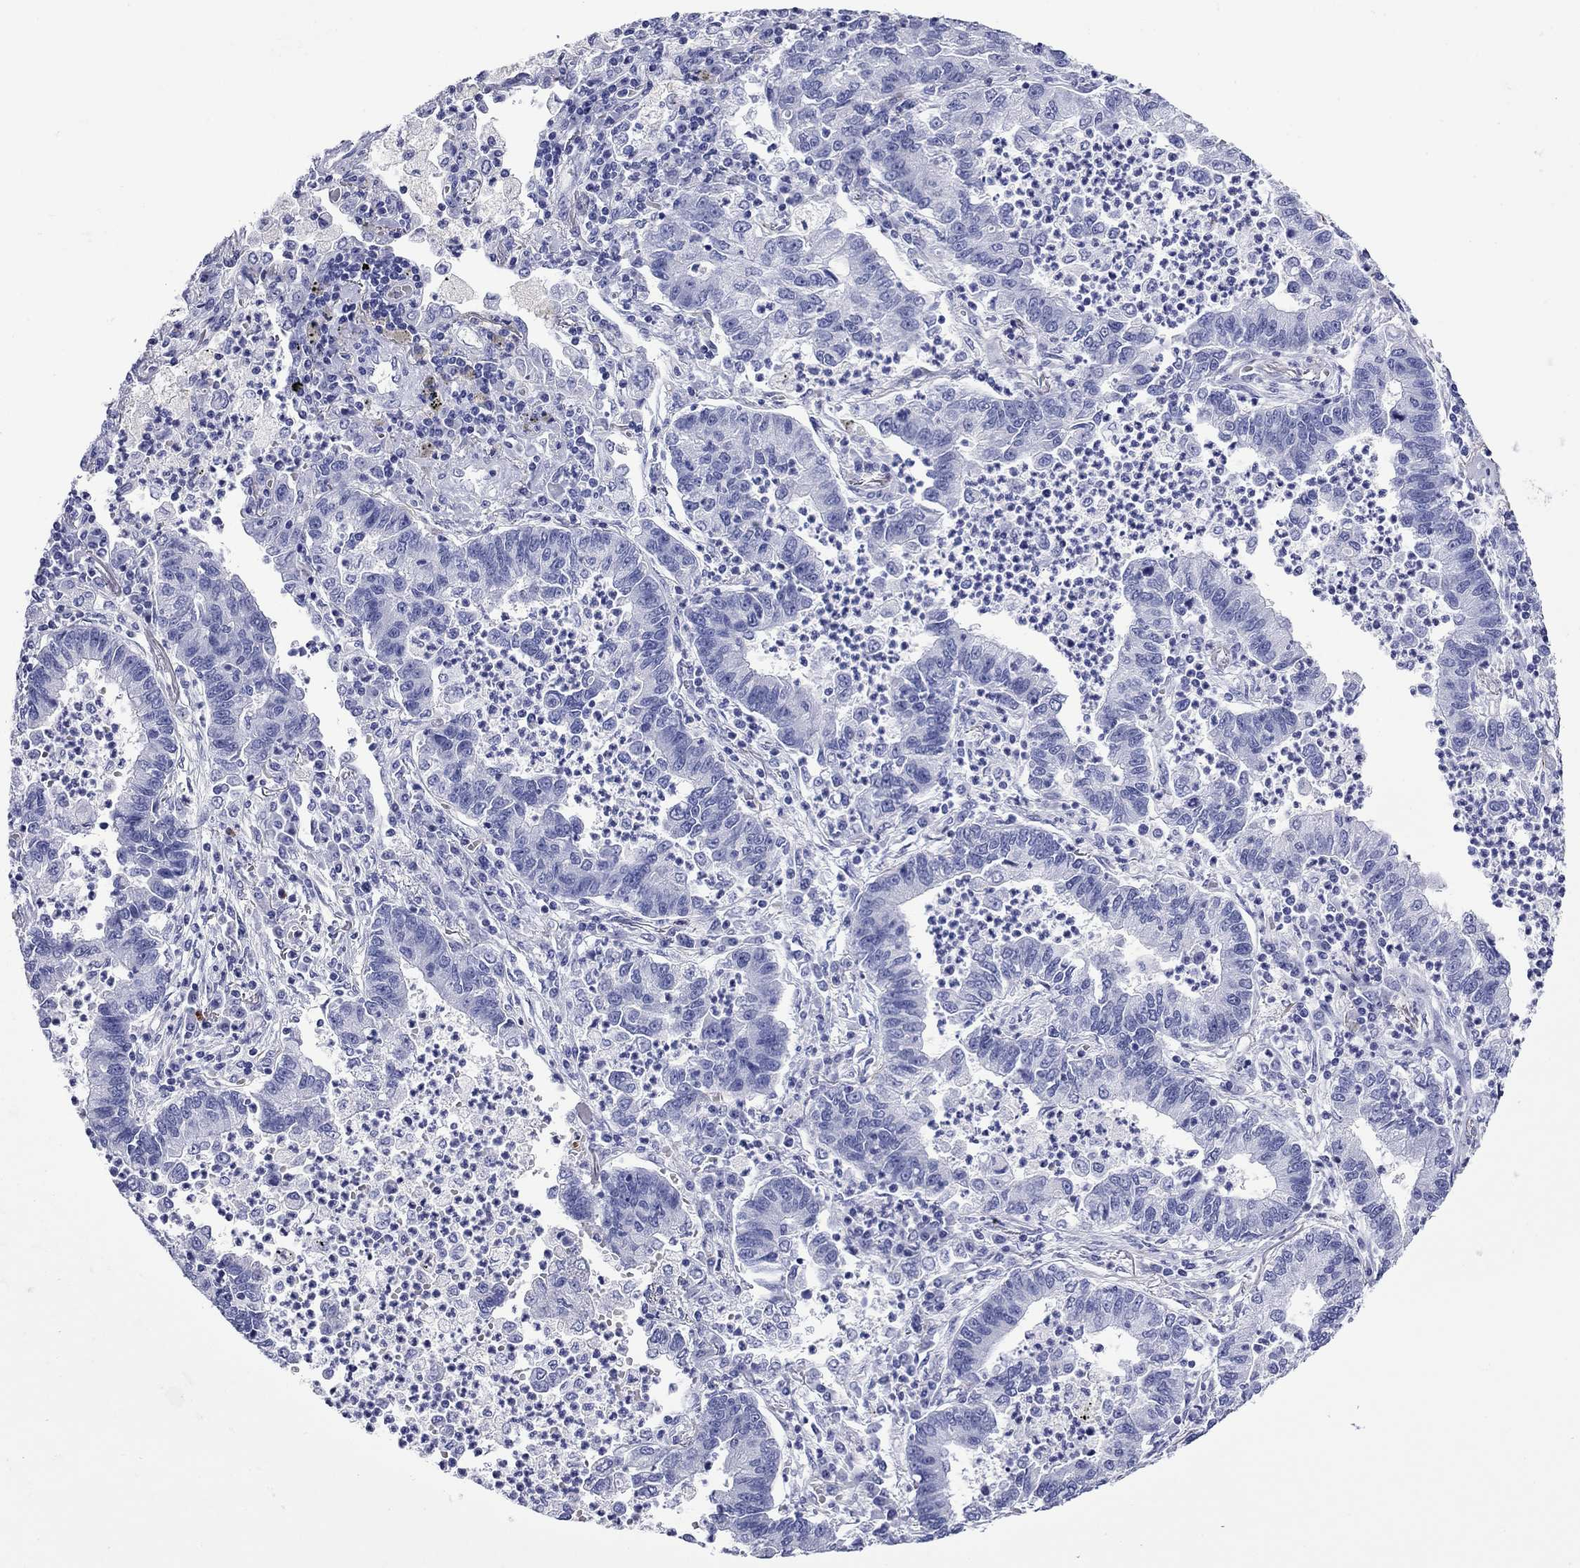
{"staining": {"intensity": "negative", "quantity": "none", "location": "none"}, "tissue": "lung cancer", "cell_type": "Tumor cells", "image_type": "cancer", "snomed": [{"axis": "morphology", "description": "Adenocarcinoma, NOS"}, {"axis": "topography", "description": "Lung"}], "caption": "High magnification brightfield microscopy of adenocarcinoma (lung) stained with DAB (3,3'-diaminobenzidine) (brown) and counterstained with hematoxylin (blue): tumor cells show no significant staining.", "gene": "ROM1", "patient": {"sex": "female", "age": 57}}